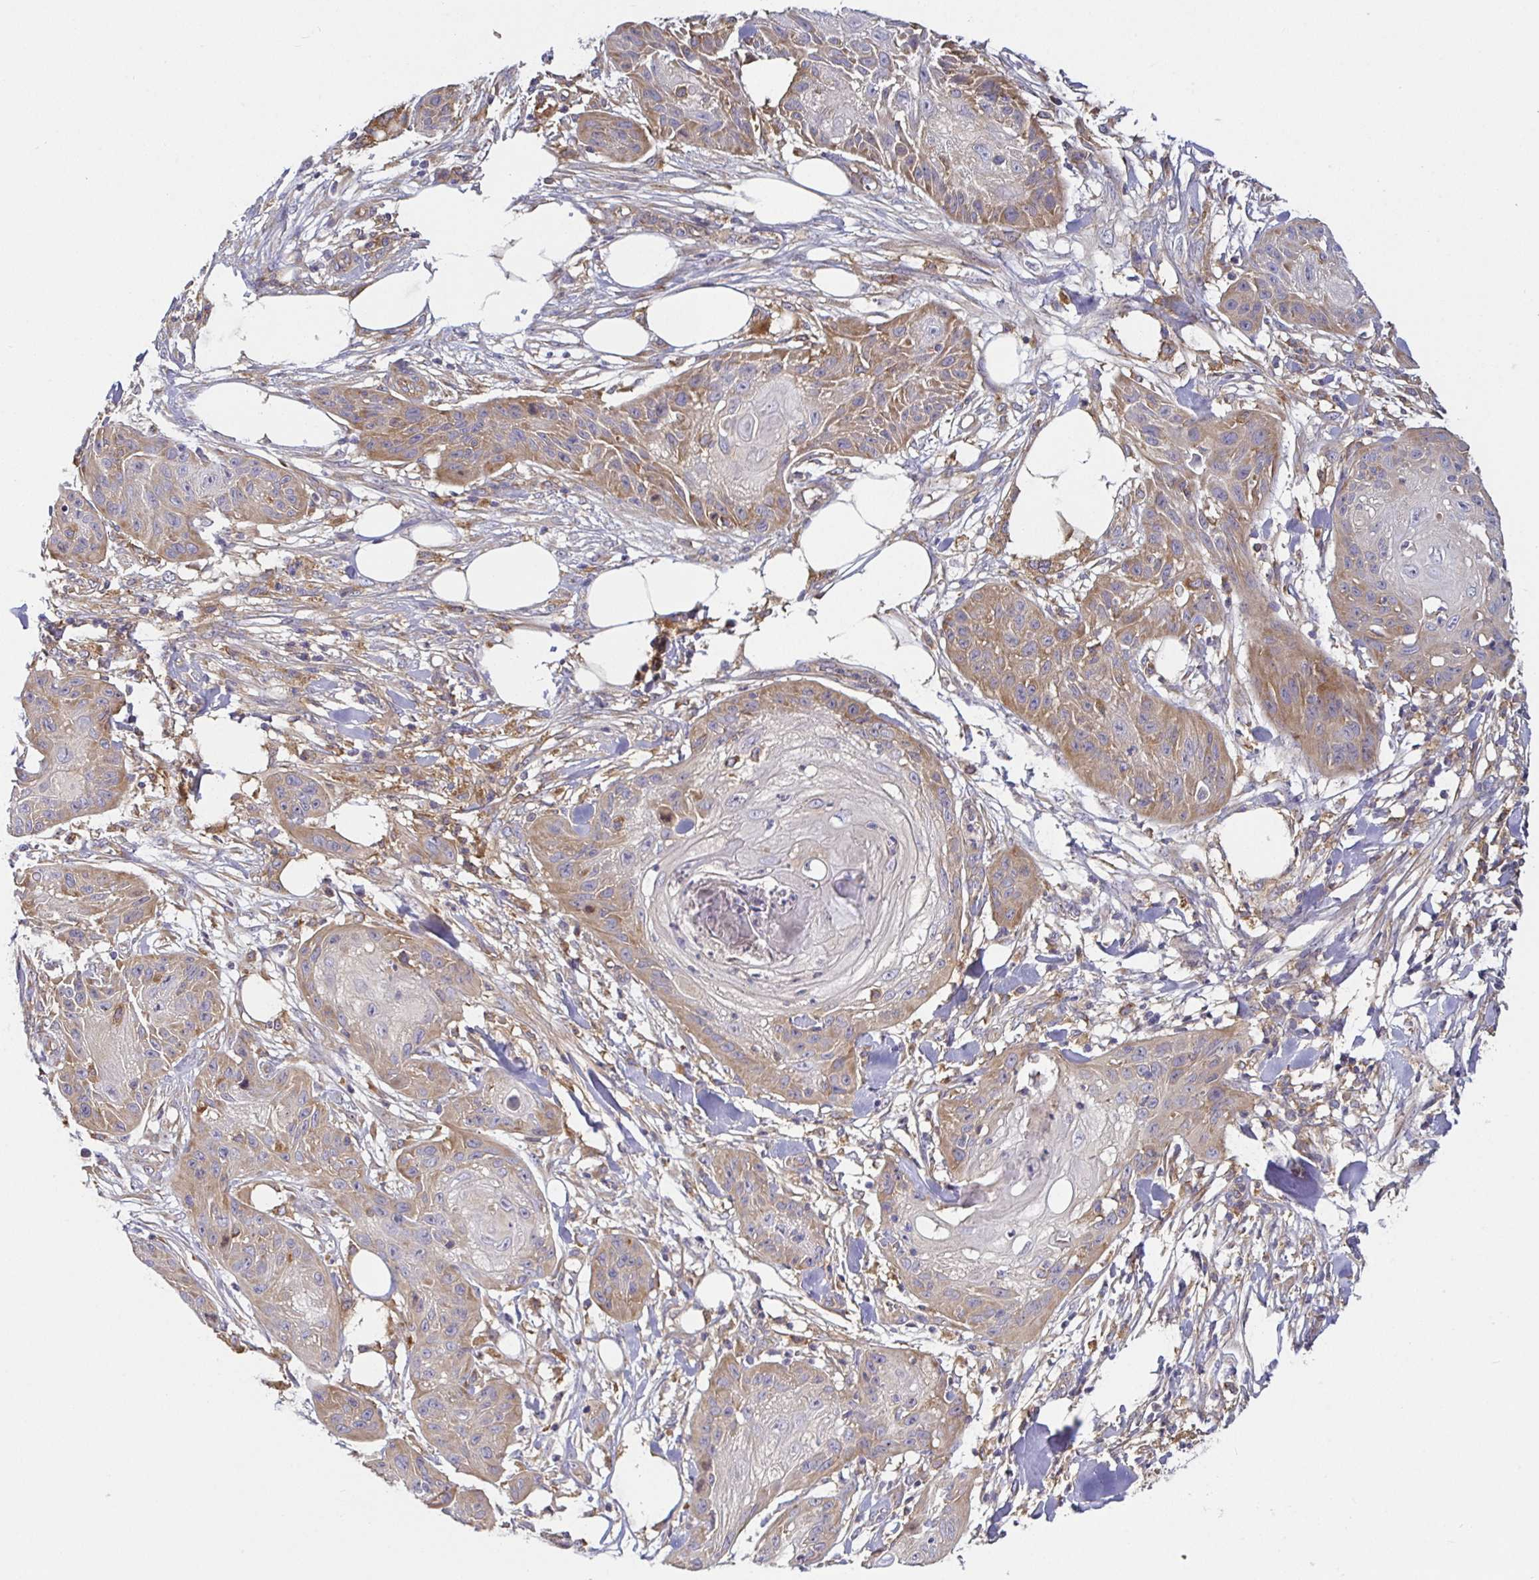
{"staining": {"intensity": "moderate", "quantity": "25%-75%", "location": "cytoplasmic/membranous"}, "tissue": "skin cancer", "cell_type": "Tumor cells", "image_type": "cancer", "snomed": [{"axis": "morphology", "description": "Squamous cell carcinoma, NOS"}, {"axis": "topography", "description": "Skin"}], "caption": "Tumor cells display medium levels of moderate cytoplasmic/membranous staining in about 25%-75% of cells in human squamous cell carcinoma (skin).", "gene": "SNX8", "patient": {"sex": "female", "age": 88}}